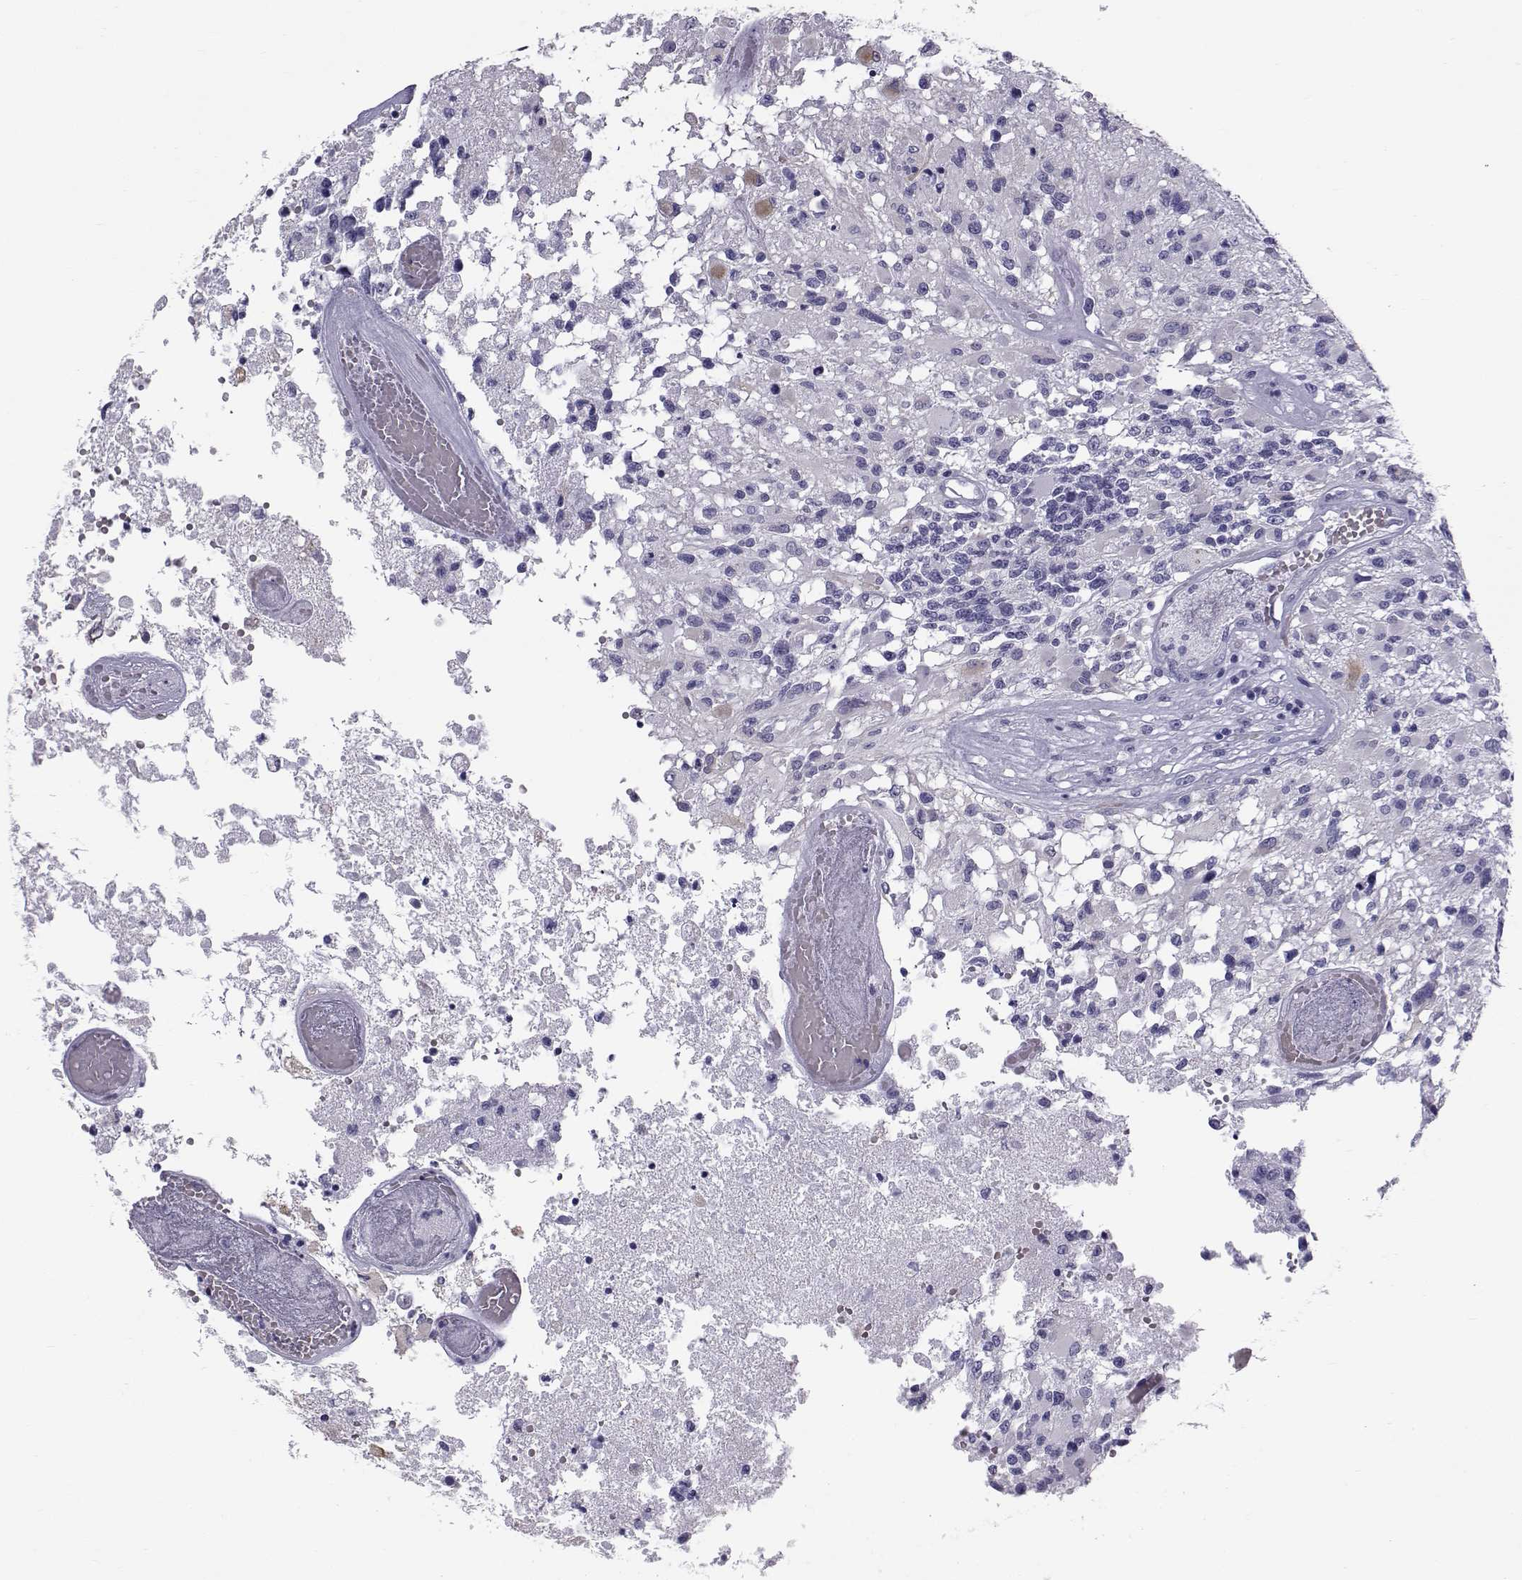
{"staining": {"intensity": "negative", "quantity": "none", "location": "none"}, "tissue": "glioma", "cell_type": "Tumor cells", "image_type": "cancer", "snomed": [{"axis": "morphology", "description": "Glioma, malignant, High grade"}, {"axis": "topography", "description": "Brain"}], "caption": "Immunohistochemistry (IHC) histopathology image of neoplastic tissue: malignant high-grade glioma stained with DAB reveals no significant protein positivity in tumor cells.", "gene": "RNASE12", "patient": {"sex": "female", "age": 63}}